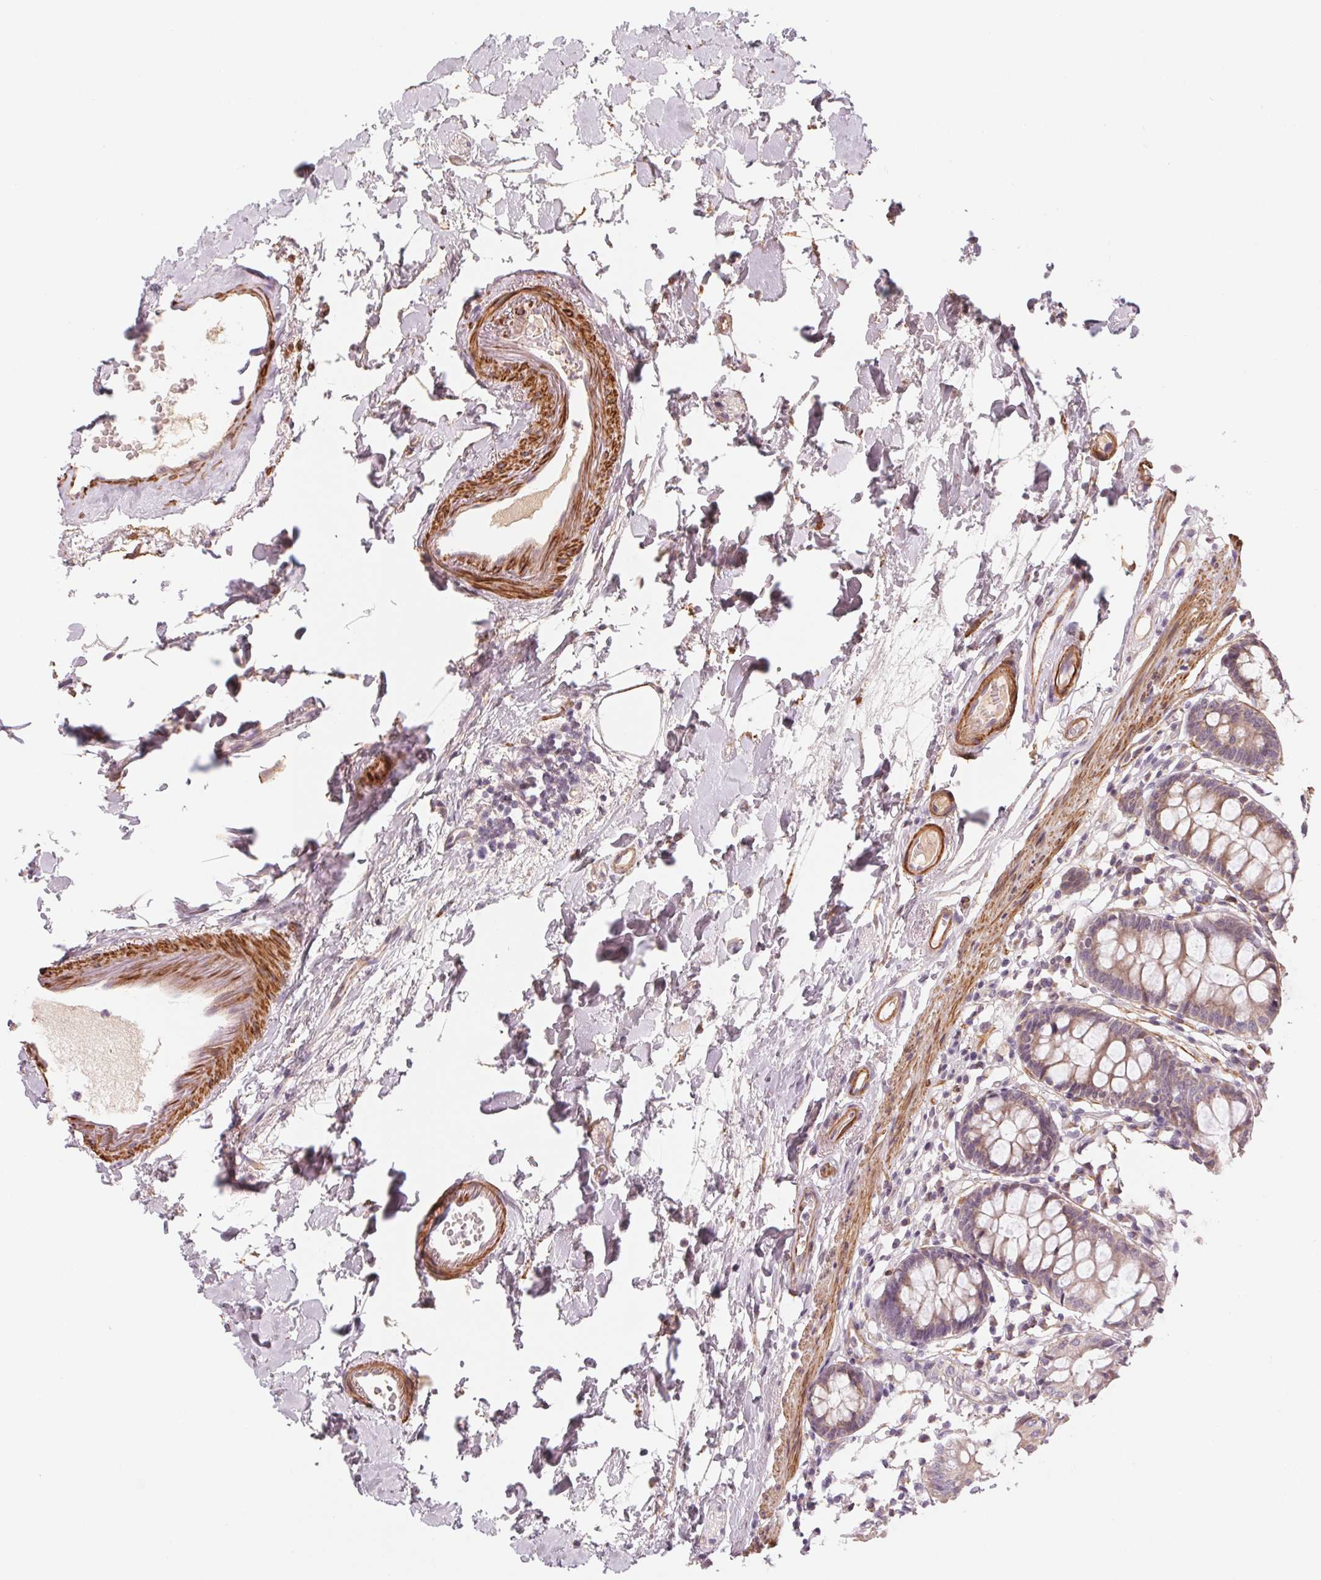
{"staining": {"intensity": "weak", "quantity": ">75%", "location": "cytoplasmic/membranous"}, "tissue": "colon", "cell_type": "Endothelial cells", "image_type": "normal", "snomed": [{"axis": "morphology", "description": "Normal tissue, NOS"}, {"axis": "topography", "description": "Colon"}], "caption": "Protein expression analysis of benign human colon reveals weak cytoplasmic/membranous expression in about >75% of endothelial cells. (DAB (3,3'-diaminobenzidine) IHC with brightfield microscopy, high magnification).", "gene": "CCDC112", "patient": {"sex": "female", "age": 84}}